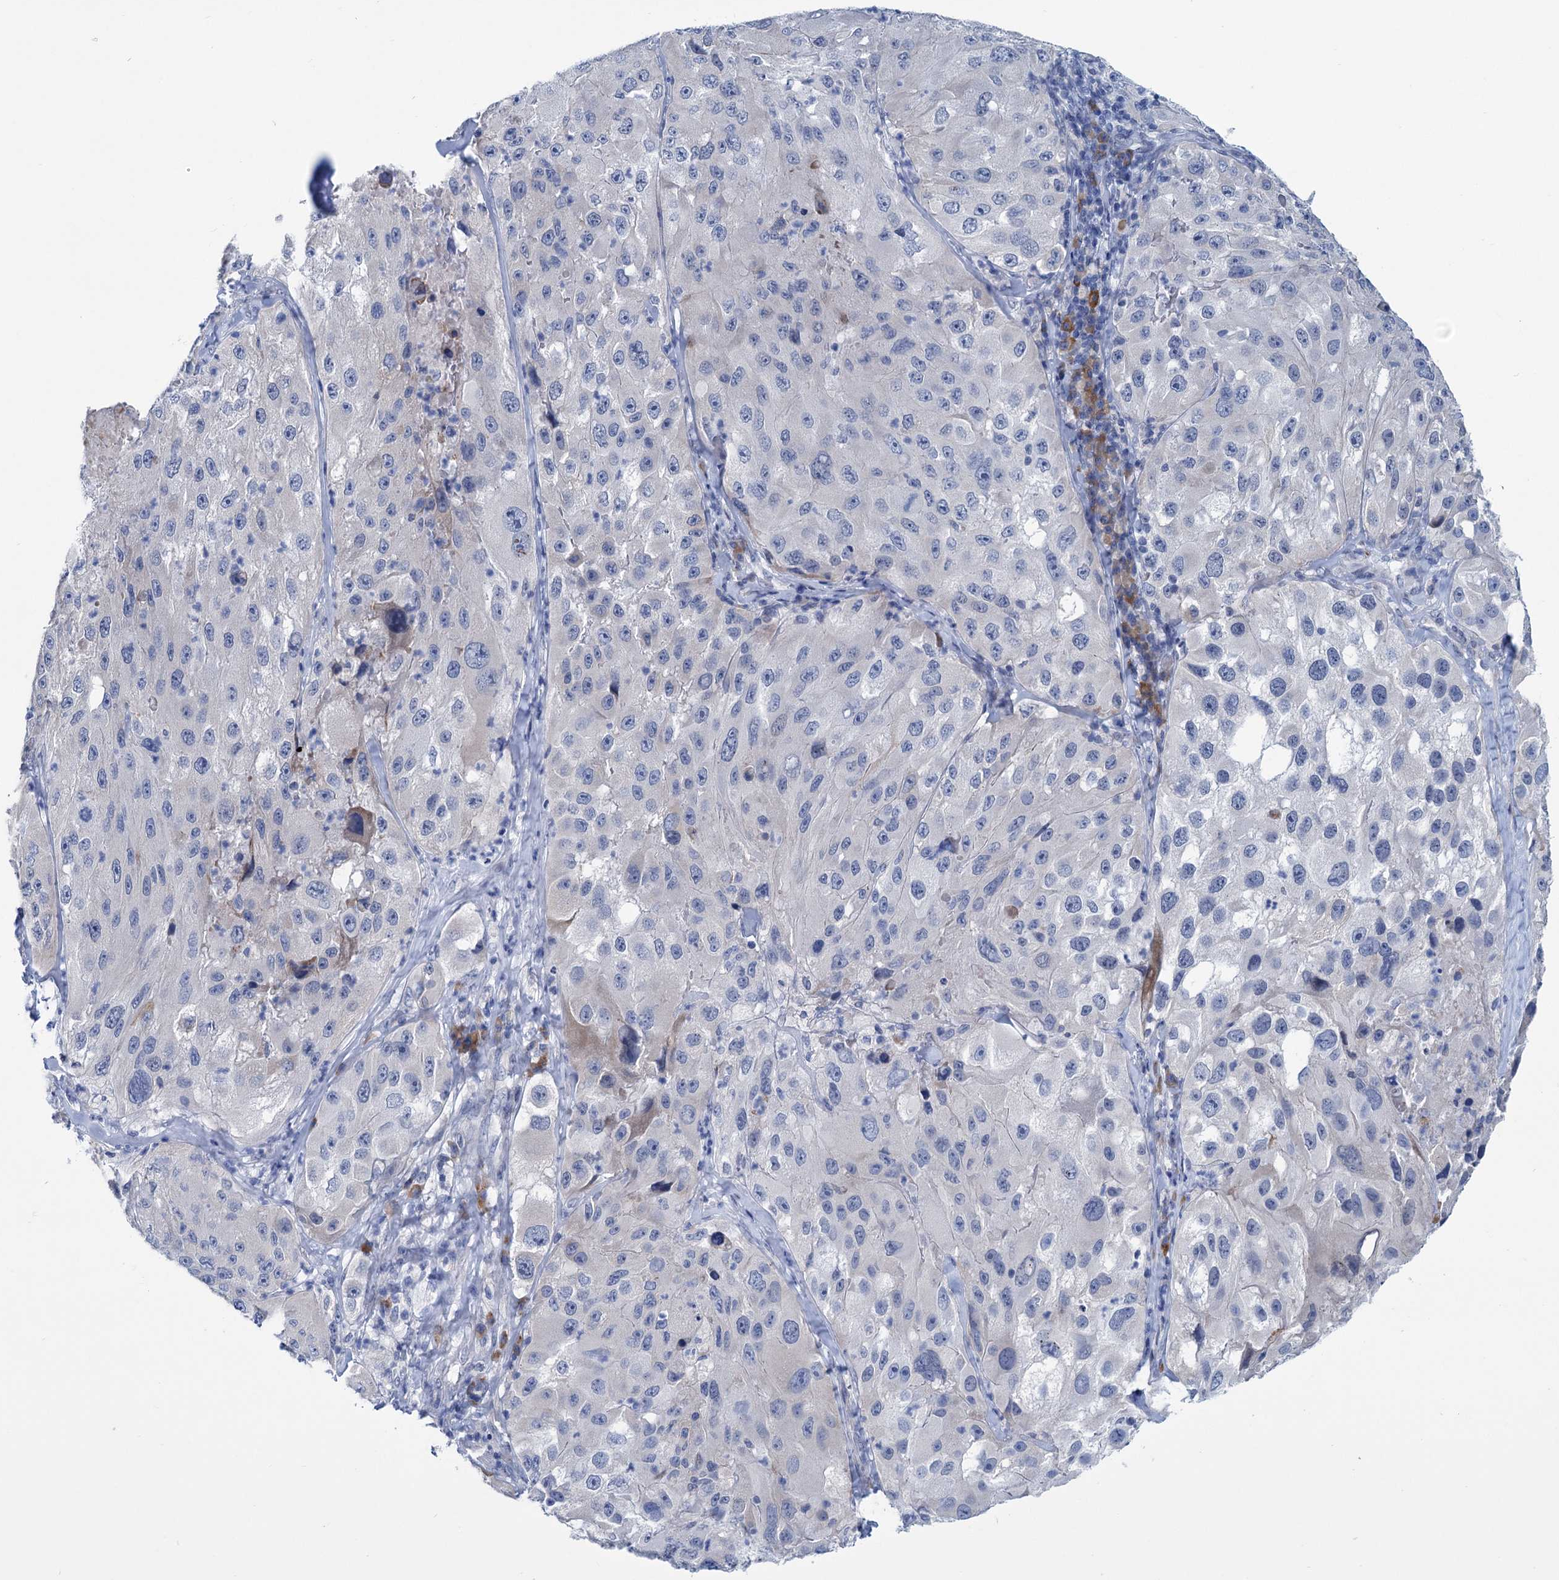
{"staining": {"intensity": "negative", "quantity": "none", "location": "none"}, "tissue": "melanoma", "cell_type": "Tumor cells", "image_type": "cancer", "snomed": [{"axis": "morphology", "description": "Malignant melanoma, Metastatic site"}, {"axis": "topography", "description": "Lymph node"}], "caption": "Immunohistochemistry (IHC) micrograph of neoplastic tissue: melanoma stained with DAB (3,3'-diaminobenzidine) shows no significant protein positivity in tumor cells.", "gene": "NEU3", "patient": {"sex": "male", "age": 62}}